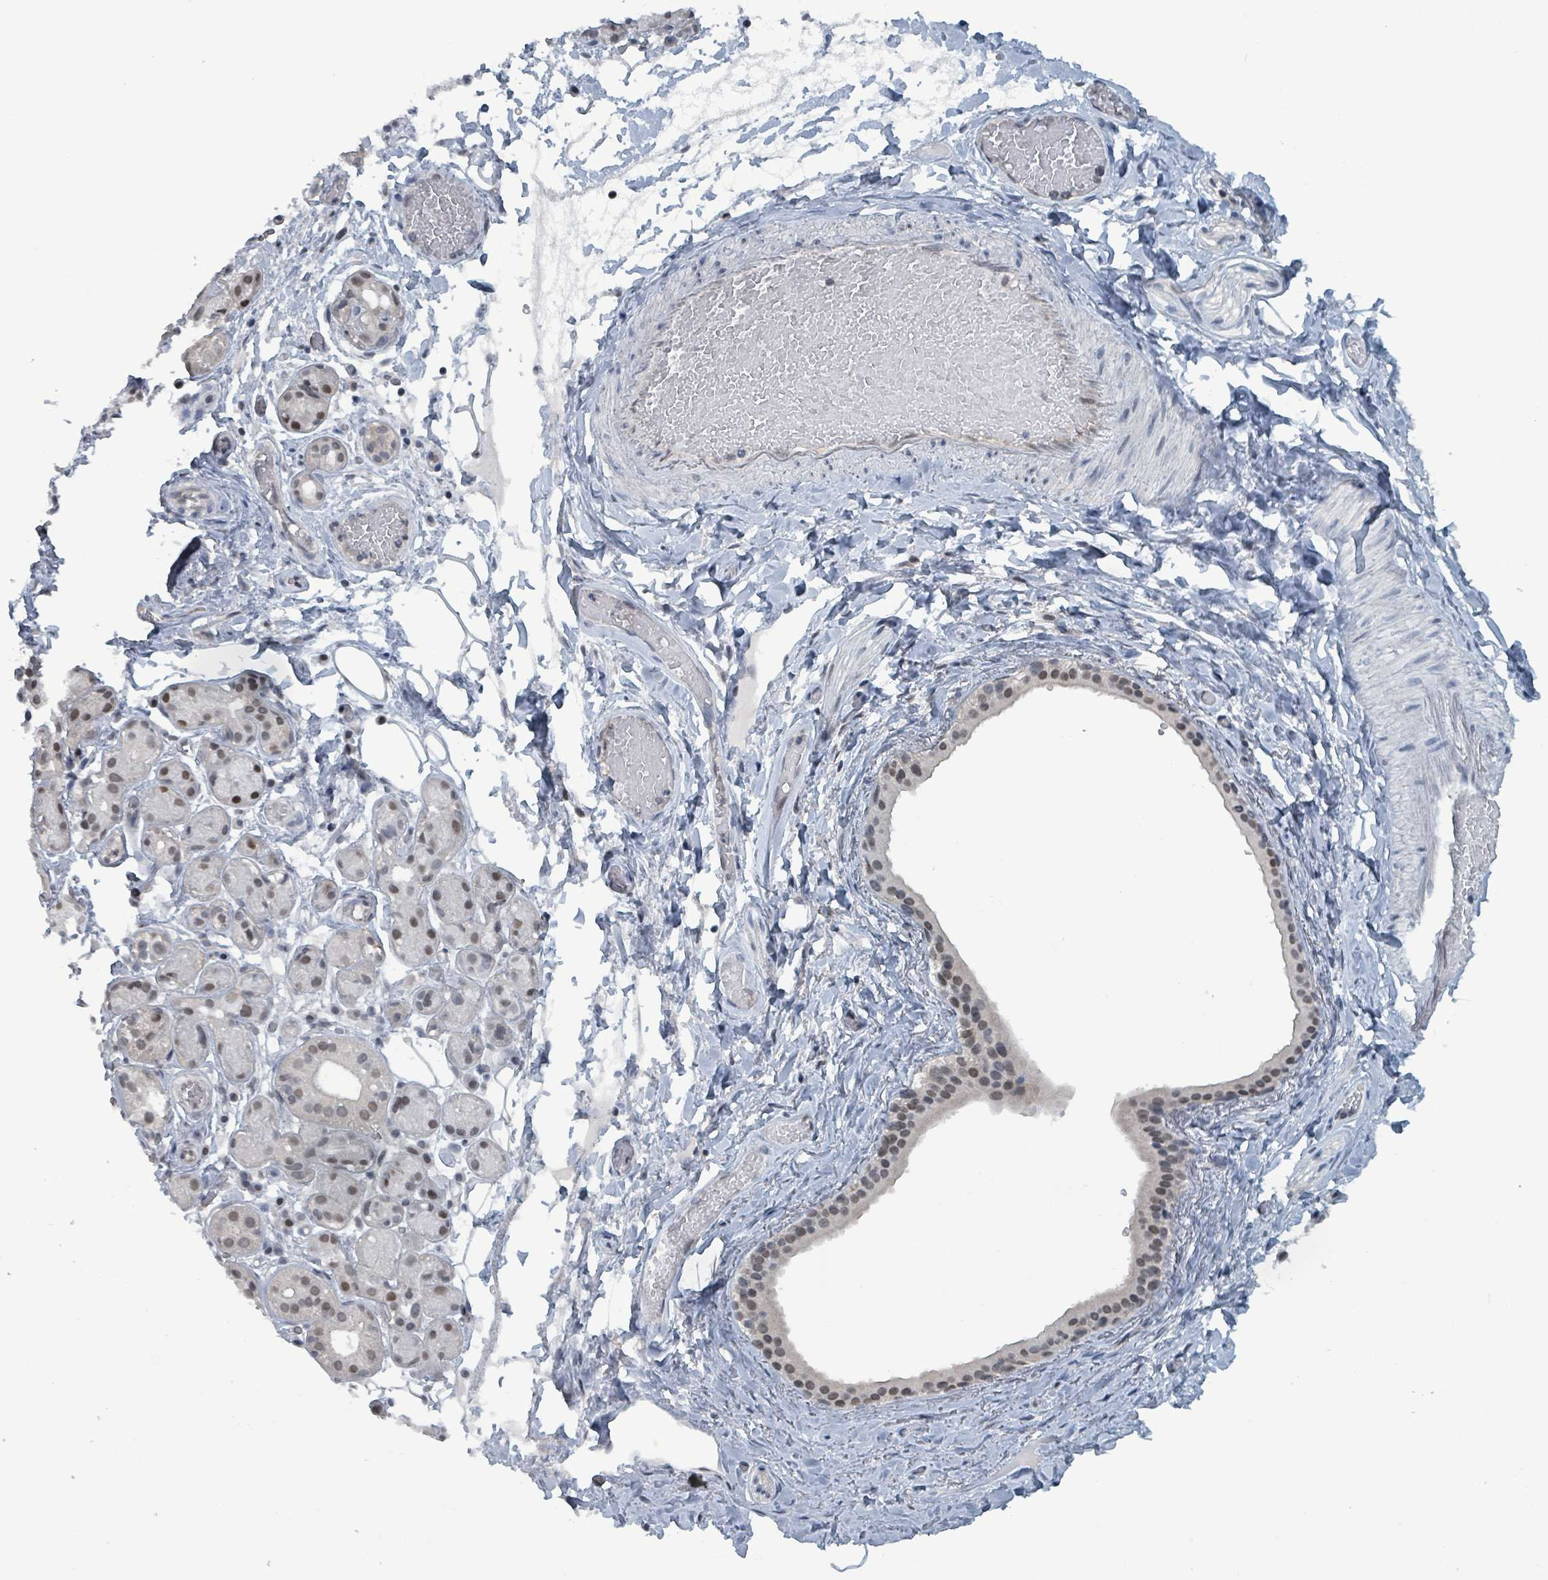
{"staining": {"intensity": "weak", "quantity": "25%-75%", "location": "nuclear"}, "tissue": "salivary gland", "cell_type": "Glandular cells", "image_type": "normal", "snomed": [{"axis": "morphology", "description": "Normal tissue, NOS"}, {"axis": "topography", "description": "Salivary gland"}], "caption": "Protein staining reveals weak nuclear expression in approximately 25%-75% of glandular cells in benign salivary gland.", "gene": "BIVM", "patient": {"sex": "male", "age": 82}}